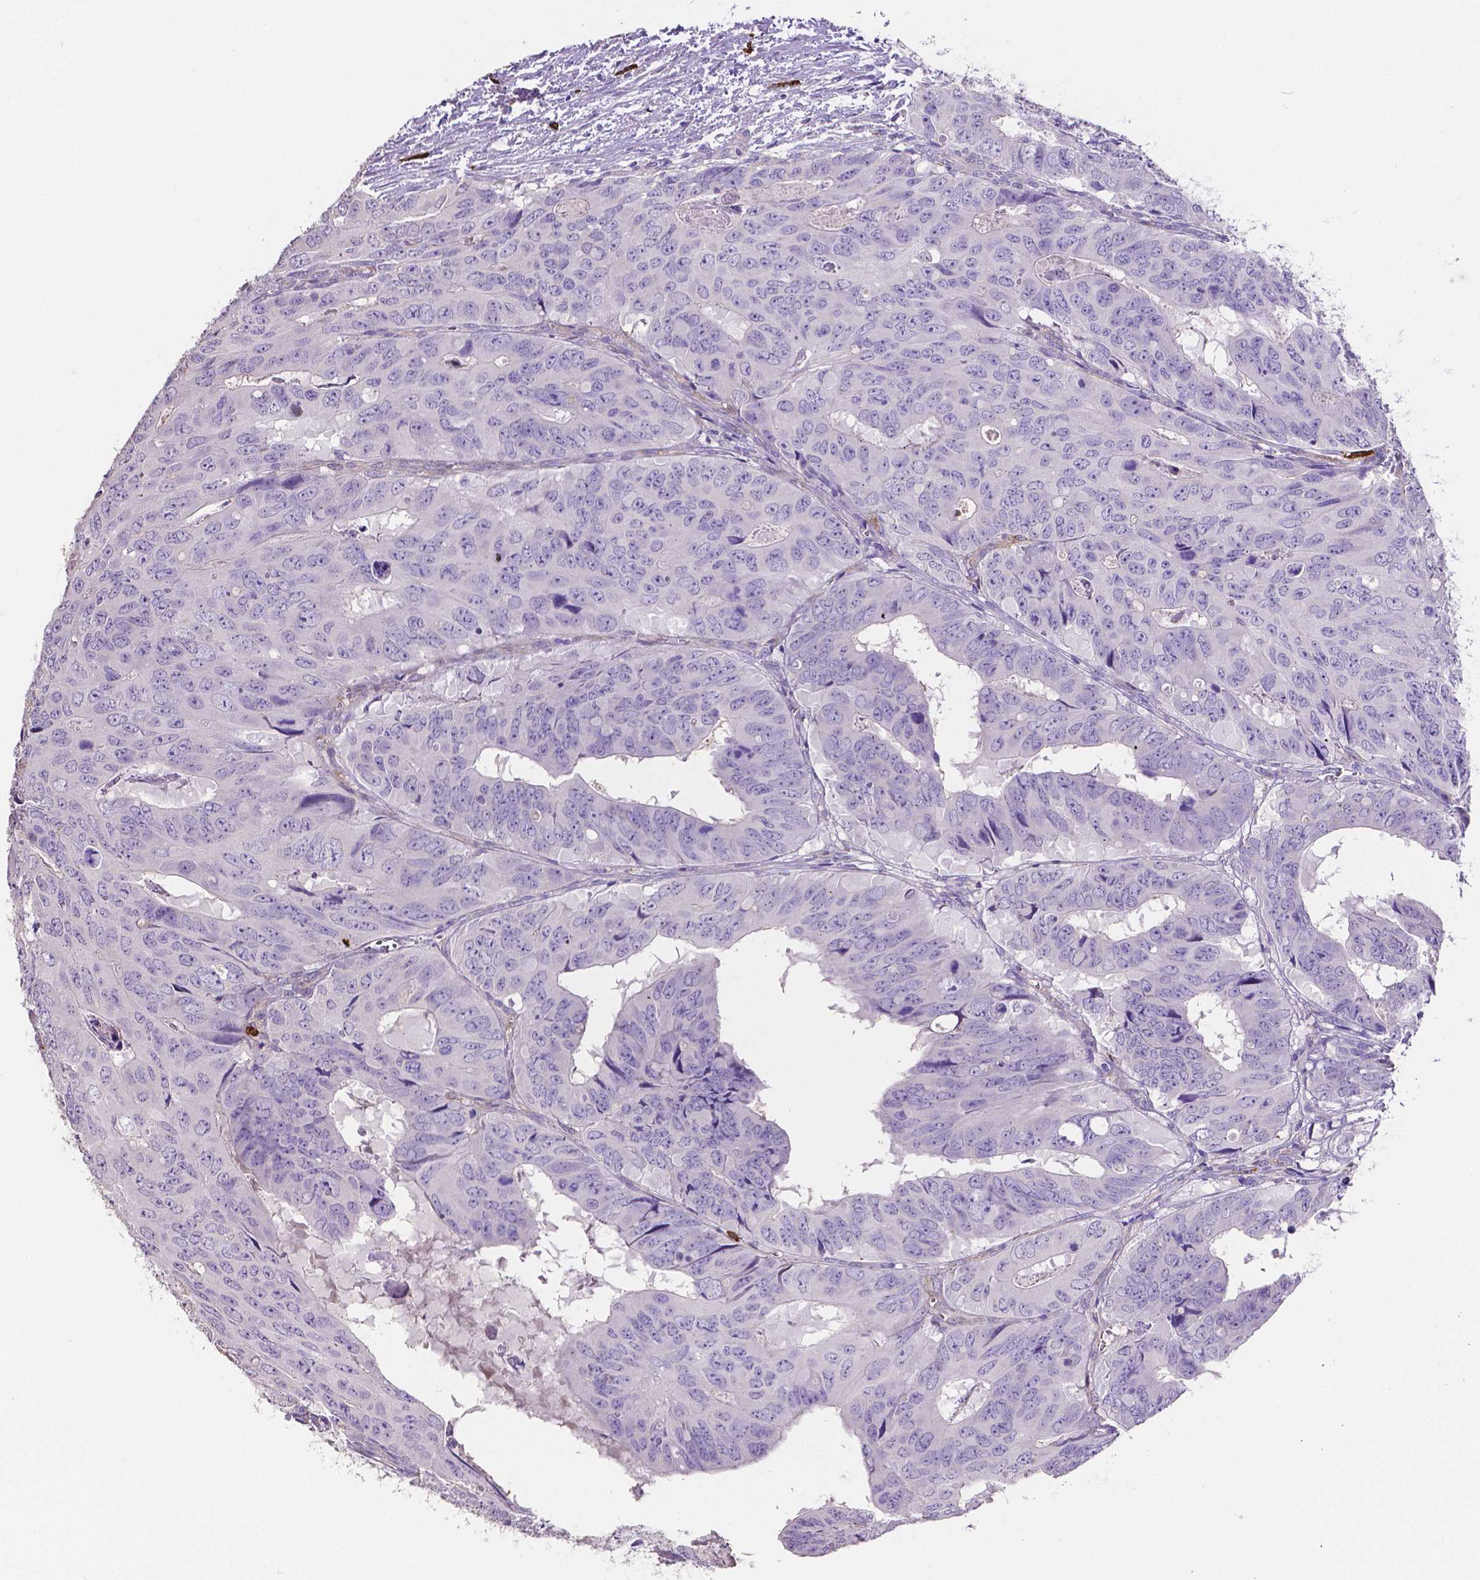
{"staining": {"intensity": "negative", "quantity": "none", "location": "none"}, "tissue": "colorectal cancer", "cell_type": "Tumor cells", "image_type": "cancer", "snomed": [{"axis": "morphology", "description": "Adenocarcinoma, NOS"}, {"axis": "topography", "description": "Colon"}], "caption": "A histopathology image of colorectal adenocarcinoma stained for a protein reveals no brown staining in tumor cells.", "gene": "MMP9", "patient": {"sex": "male", "age": 79}}